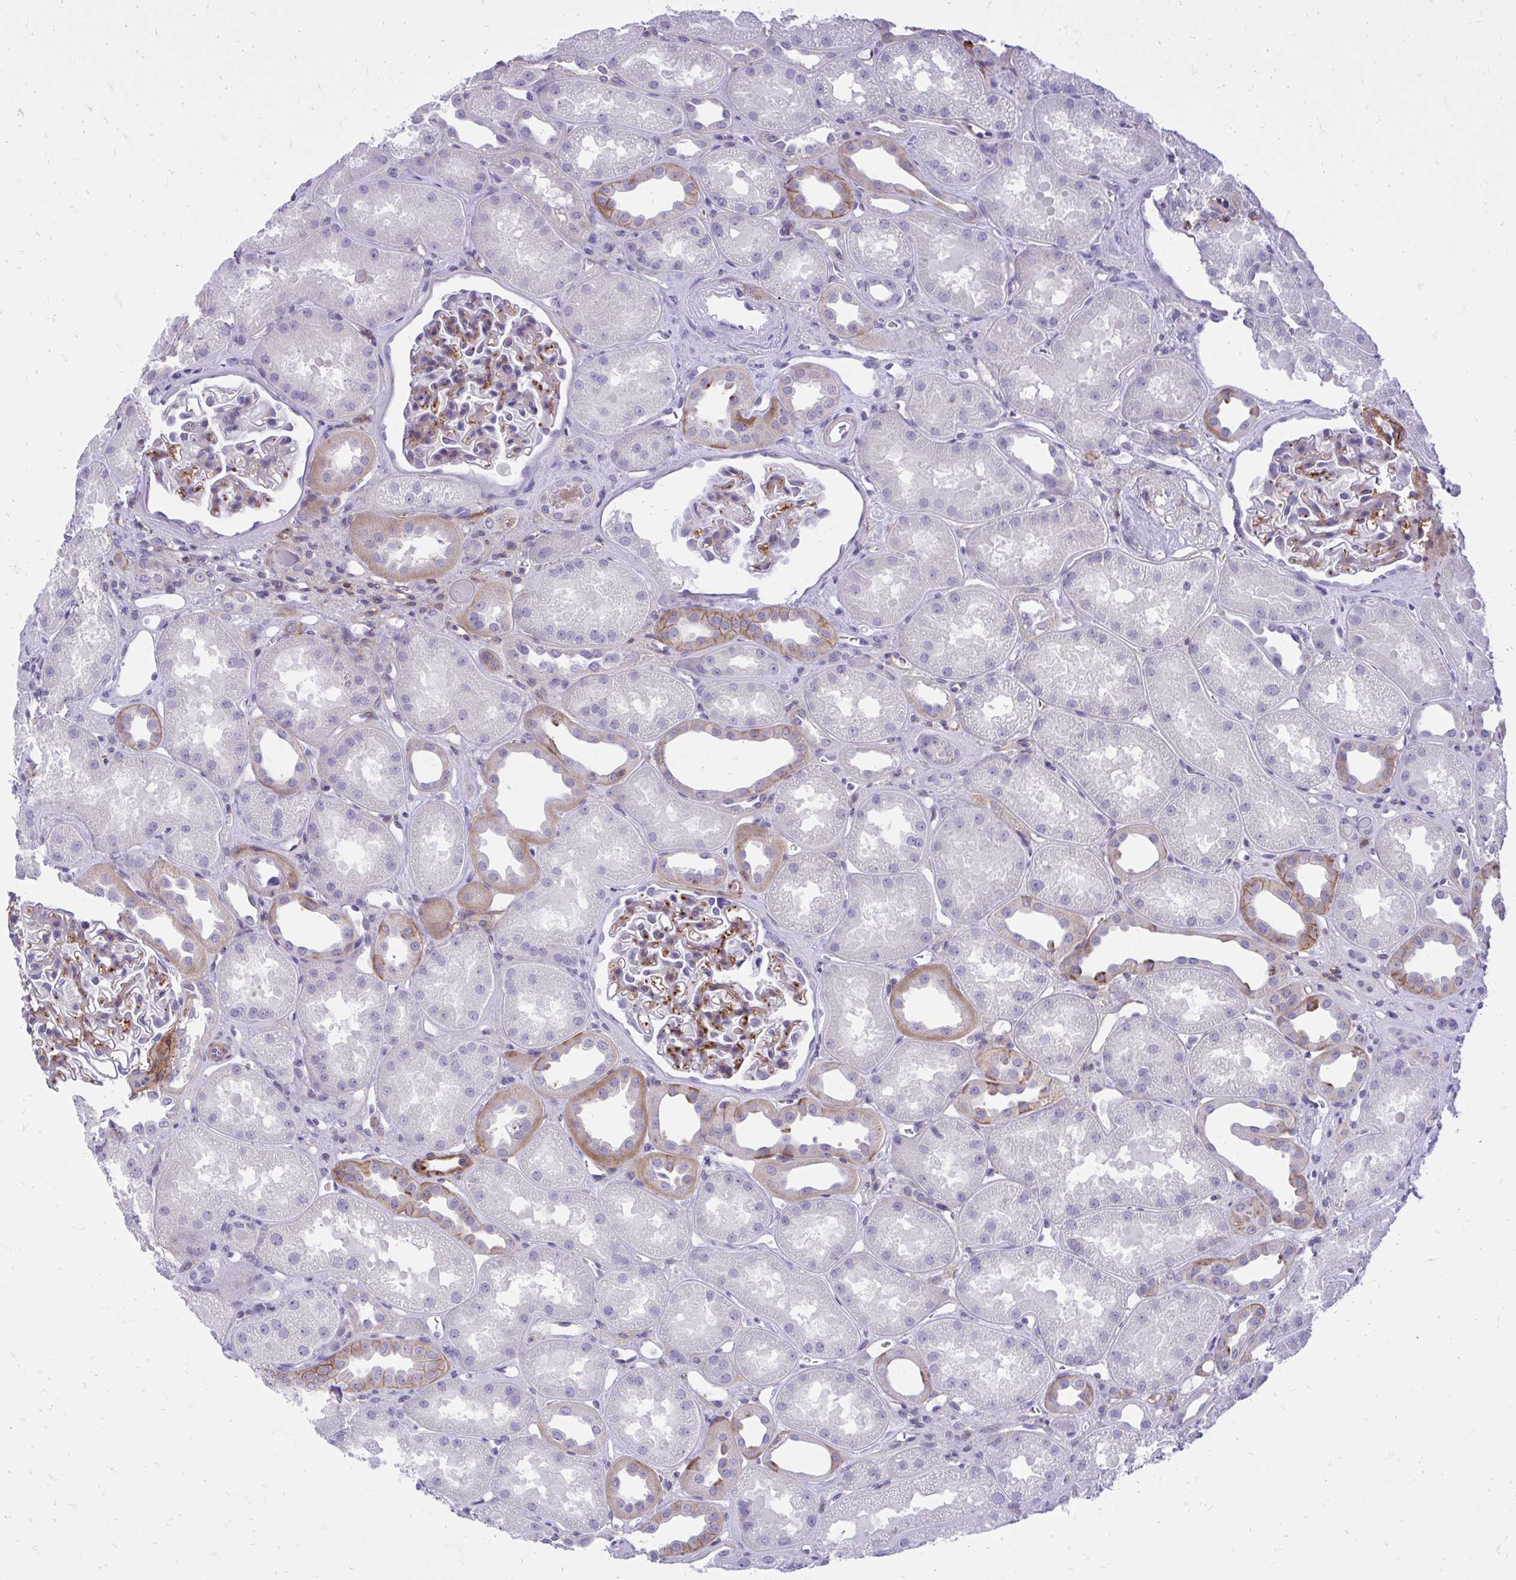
{"staining": {"intensity": "moderate", "quantity": "<25%", "location": "cytoplasmic/membranous"}, "tissue": "kidney", "cell_type": "Cells in glomeruli", "image_type": "normal", "snomed": [{"axis": "morphology", "description": "Normal tissue, NOS"}, {"axis": "topography", "description": "Kidney"}], "caption": "A brown stain shows moderate cytoplasmic/membranous positivity of a protein in cells in glomeruli of normal kidney.", "gene": "GPRIN3", "patient": {"sex": "male", "age": 61}}